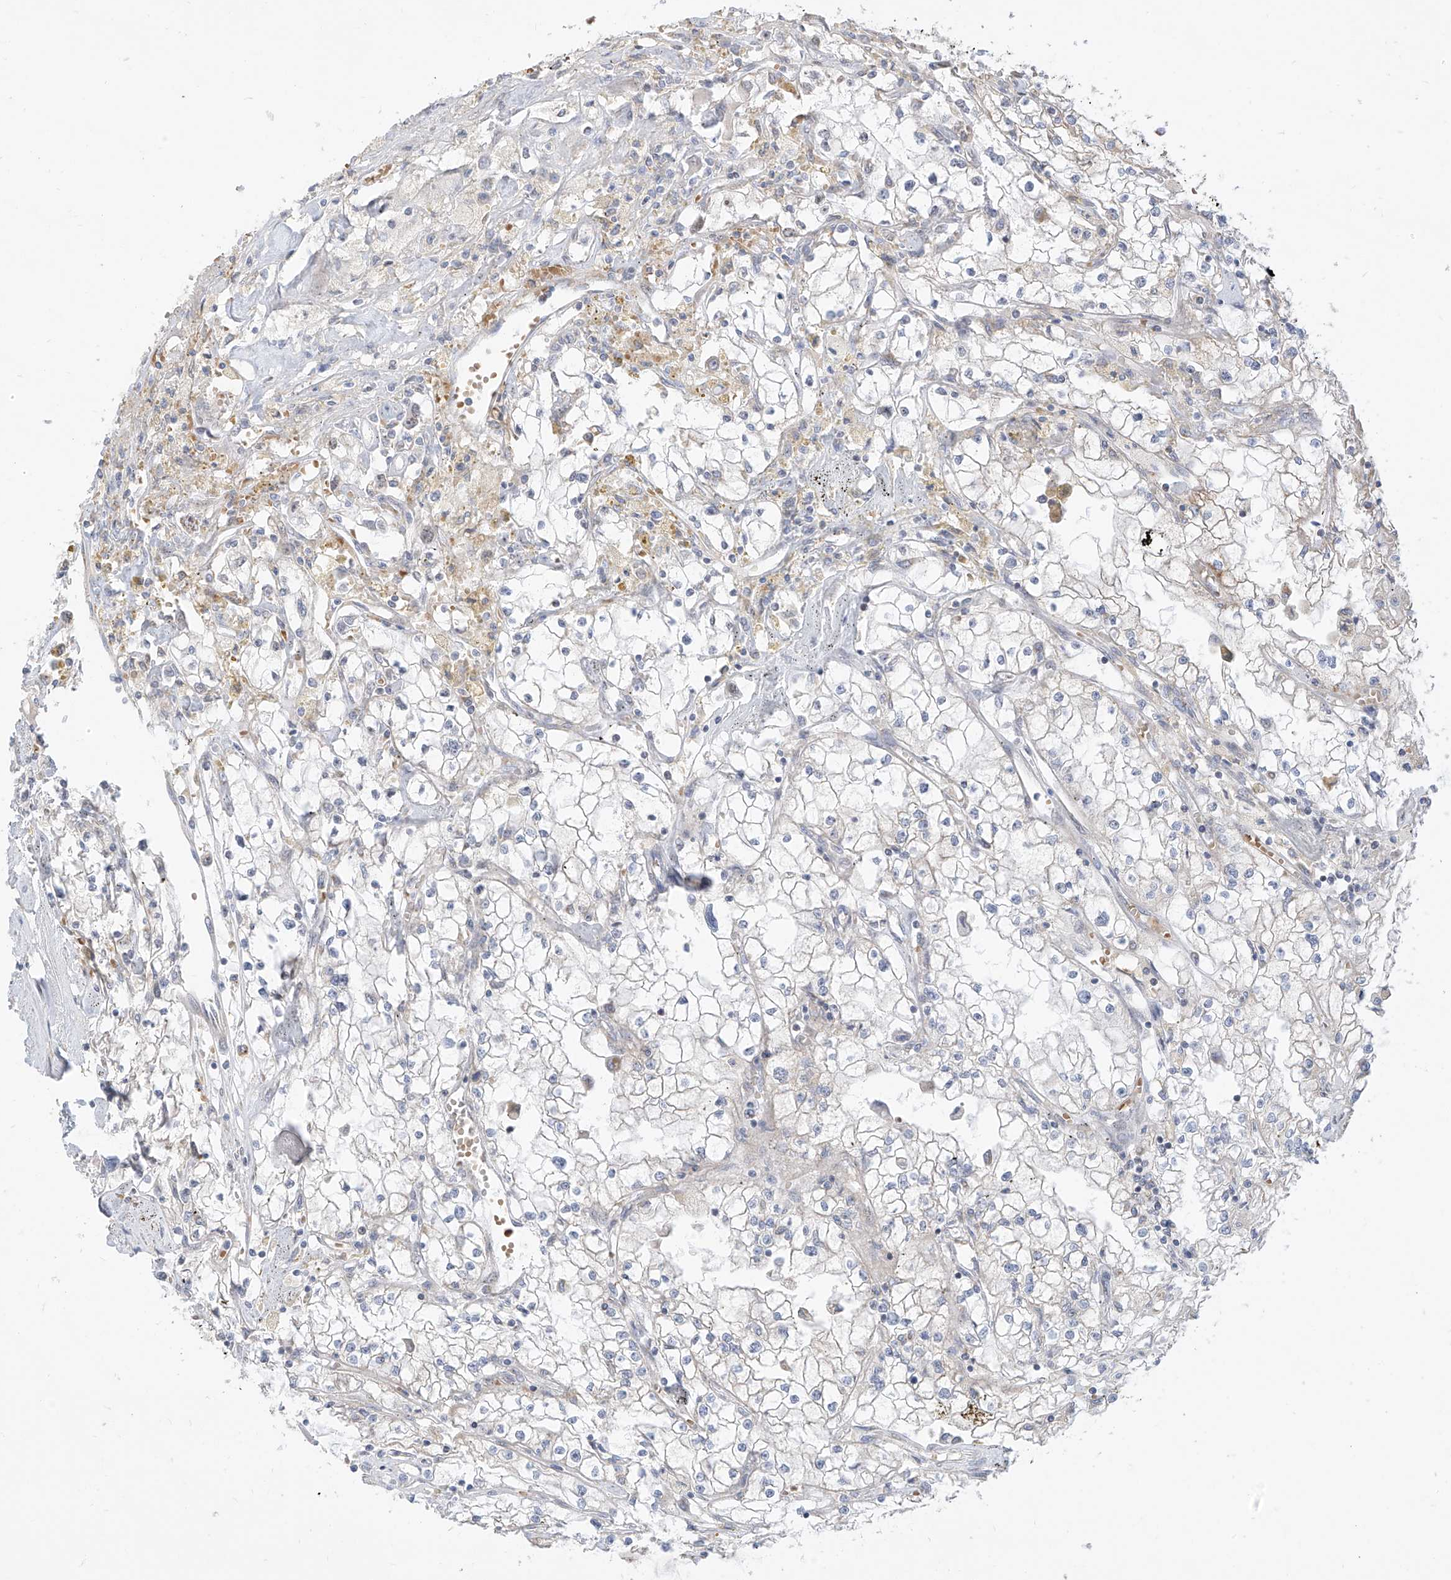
{"staining": {"intensity": "negative", "quantity": "none", "location": "none"}, "tissue": "renal cancer", "cell_type": "Tumor cells", "image_type": "cancer", "snomed": [{"axis": "morphology", "description": "Adenocarcinoma, NOS"}, {"axis": "topography", "description": "Kidney"}], "caption": "This is a histopathology image of immunohistochemistry staining of renal cancer, which shows no positivity in tumor cells. The staining was performed using DAB to visualize the protein expression in brown, while the nuclei were stained in blue with hematoxylin (Magnification: 20x).", "gene": "ARHGEF40", "patient": {"sex": "male", "age": 56}}